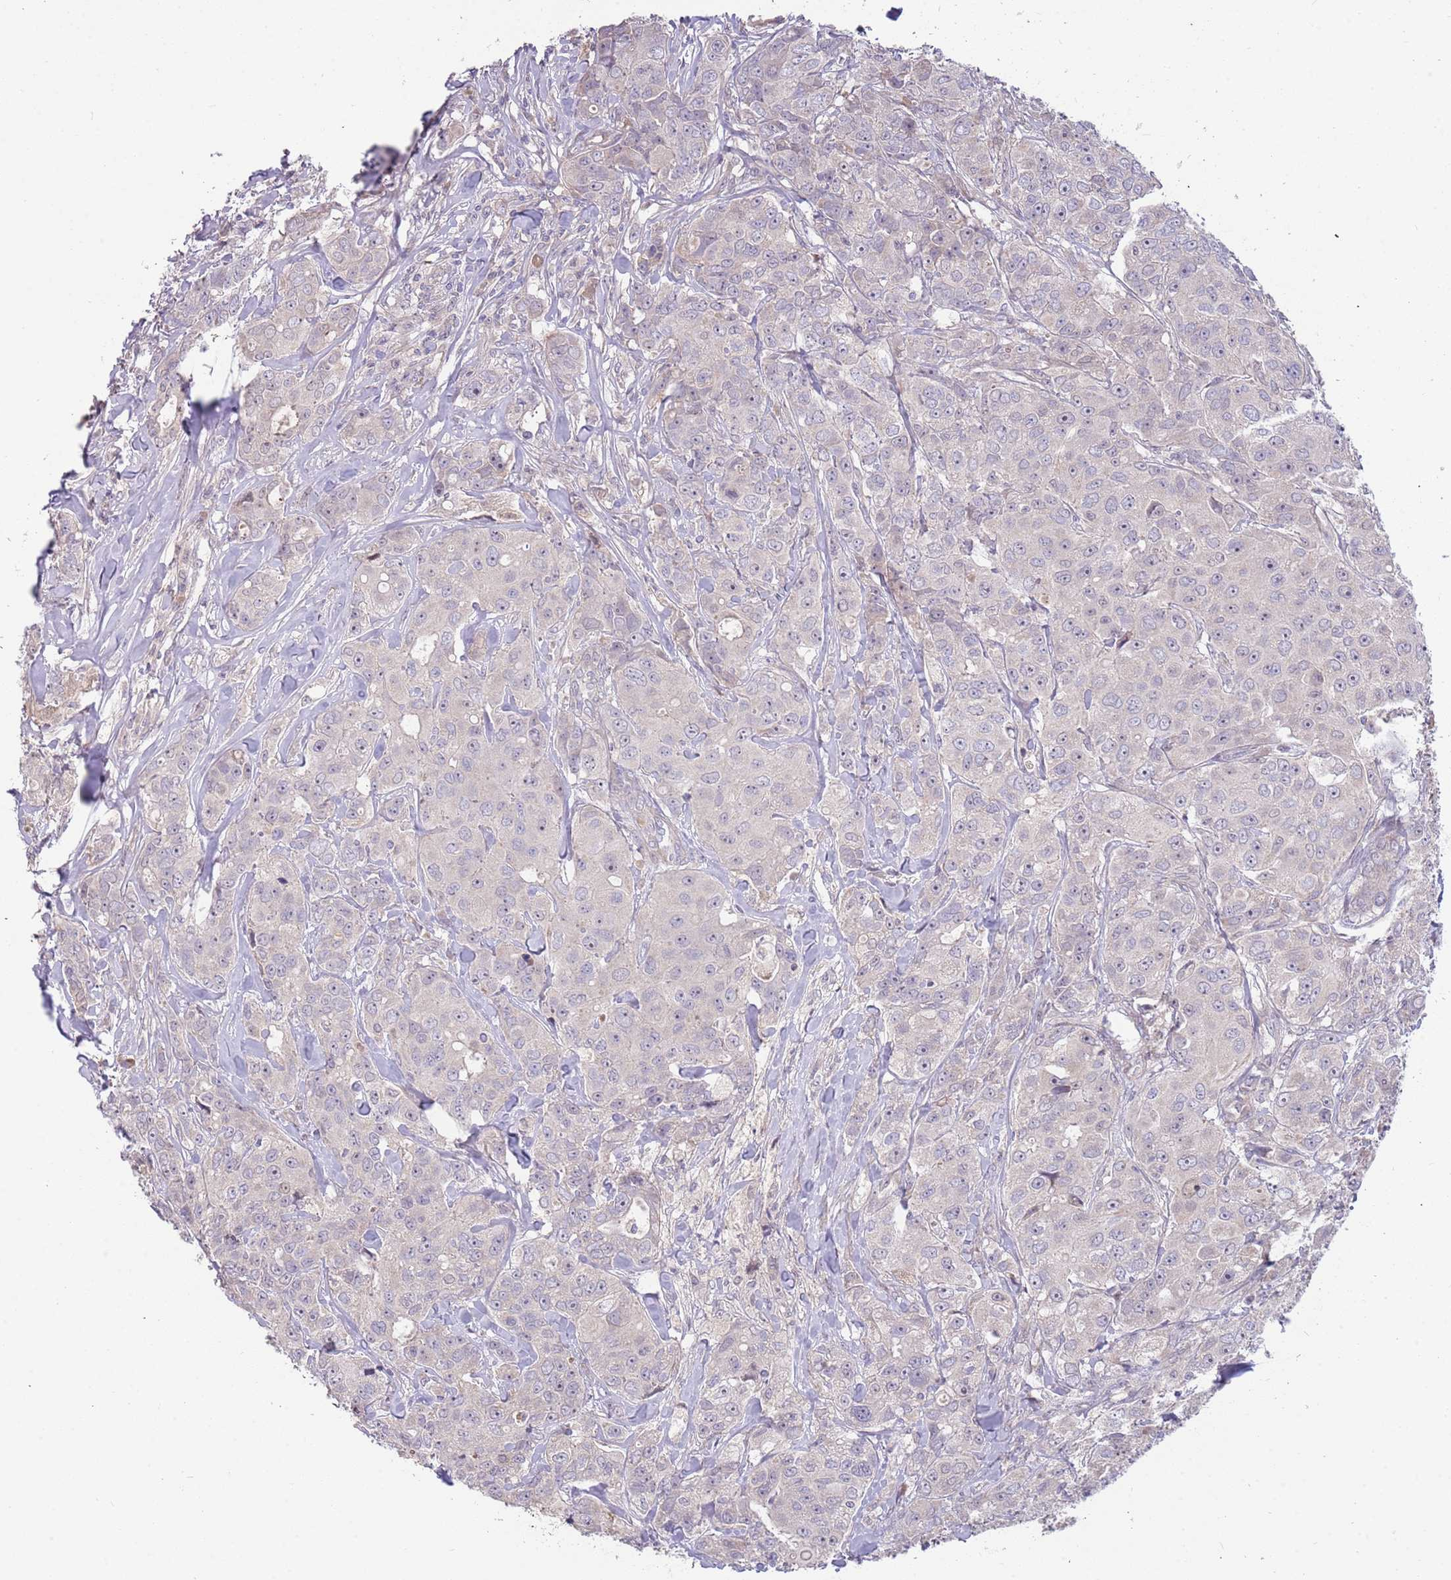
{"staining": {"intensity": "negative", "quantity": "none", "location": "none"}, "tissue": "breast cancer", "cell_type": "Tumor cells", "image_type": "cancer", "snomed": [{"axis": "morphology", "description": "Duct carcinoma"}, {"axis": "topography", "description": "Breast"}], "caption": "Immunohistochemistry of infiltrating ductal carcinoma (breast) demonstrates no staining in tumor cells.", "gene": "TRAPPC6B", "patient": {"sex": "female", "age": 43}}